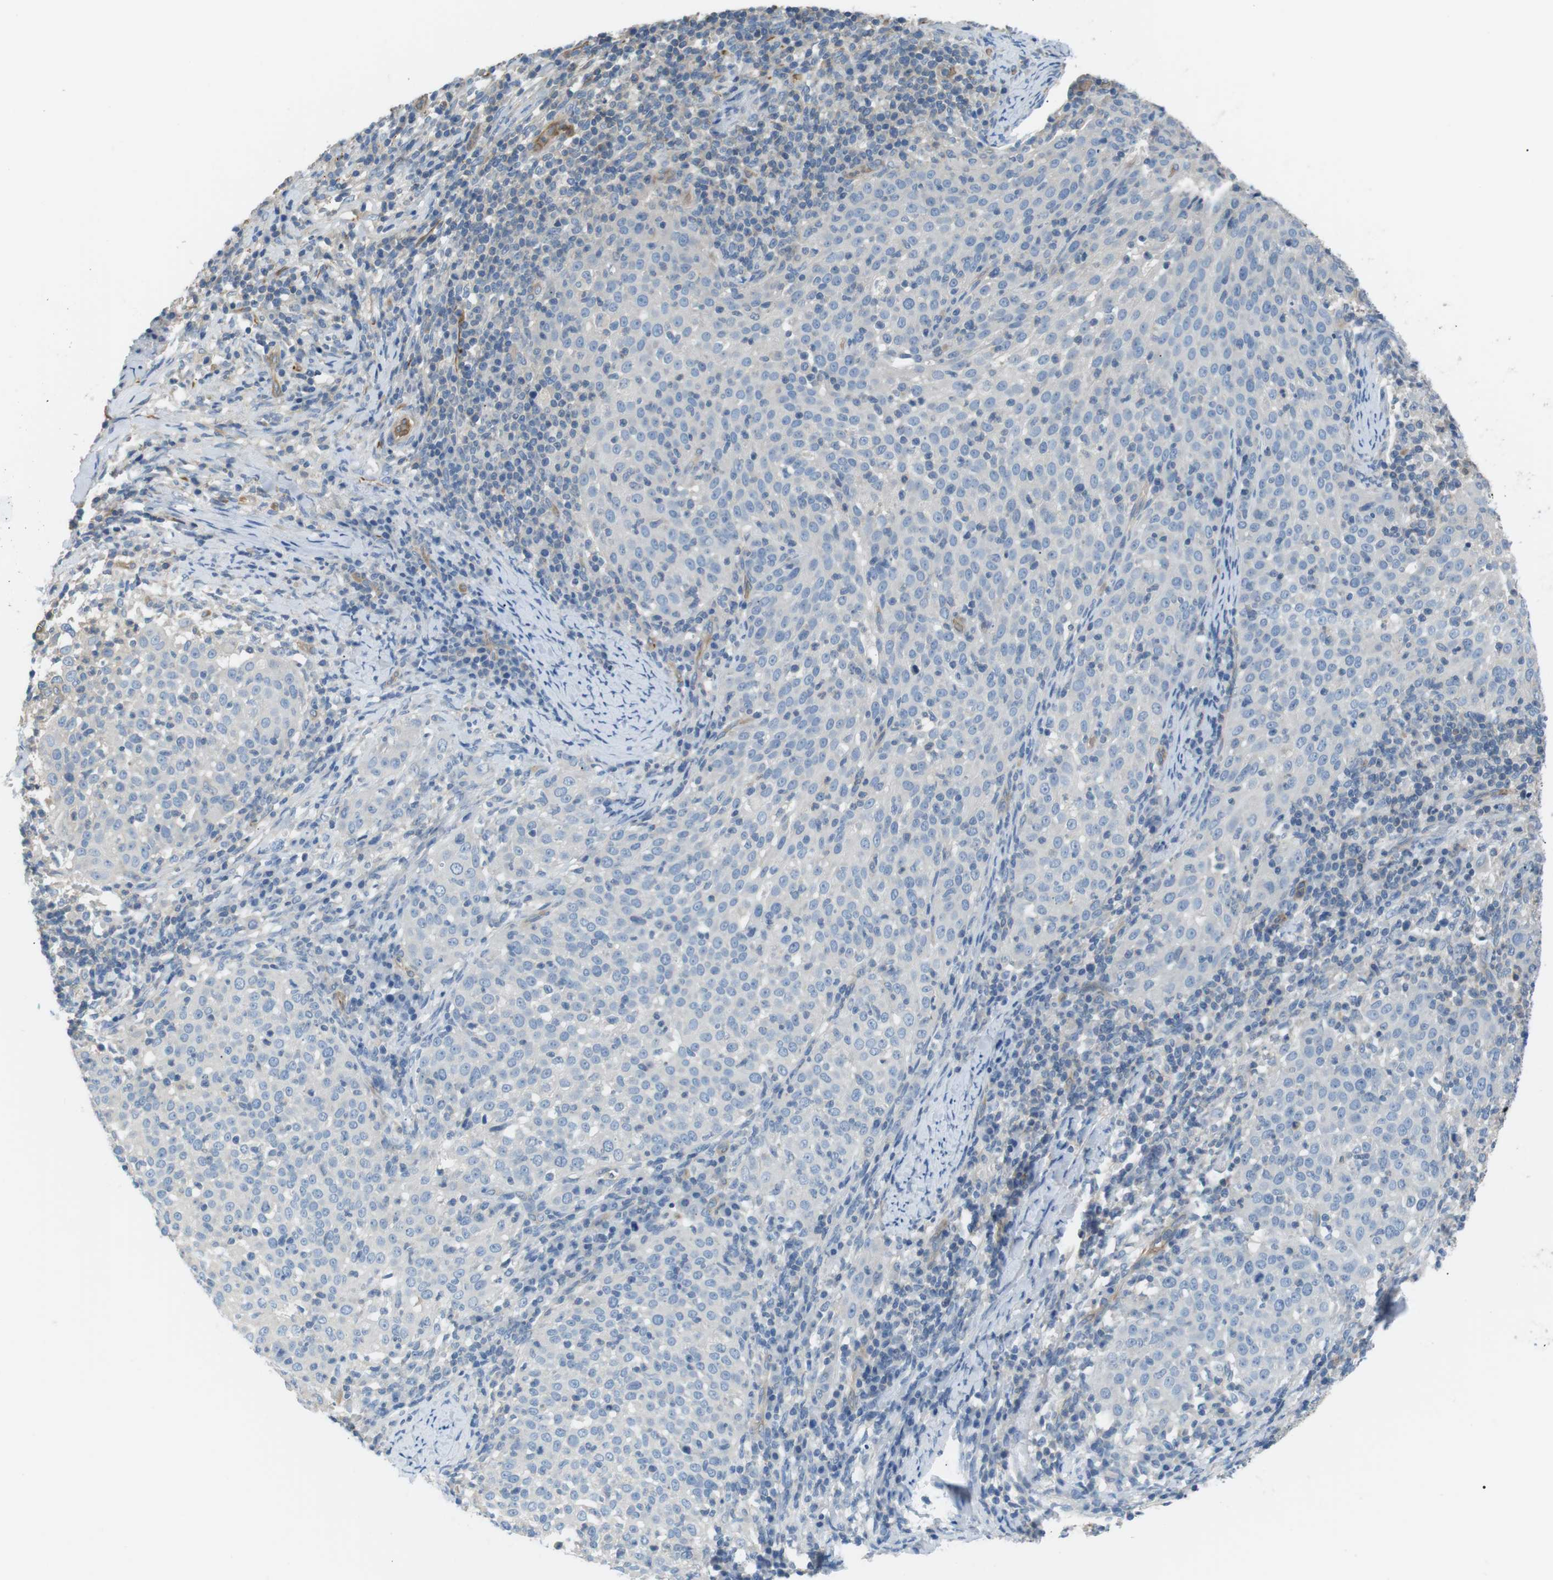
{"staining": {"intensity": "negative", "quantity": "none", "location": "none"}, "tissue": "cervical cancer", "cell_type": "Tumor cells", "image_type": "cancer", "snomed": [{"axis": "morphology", "description": "Squamous cell carcinoma, NOS"}, {"axis": "topography", "description": "Cervix"}], "caption": "Protein analysis of cervical cancer demonstrates no significant positivity in tumor cells.", "gene": "ADCY10", "patient": {"sex": "female", "age": 51}}